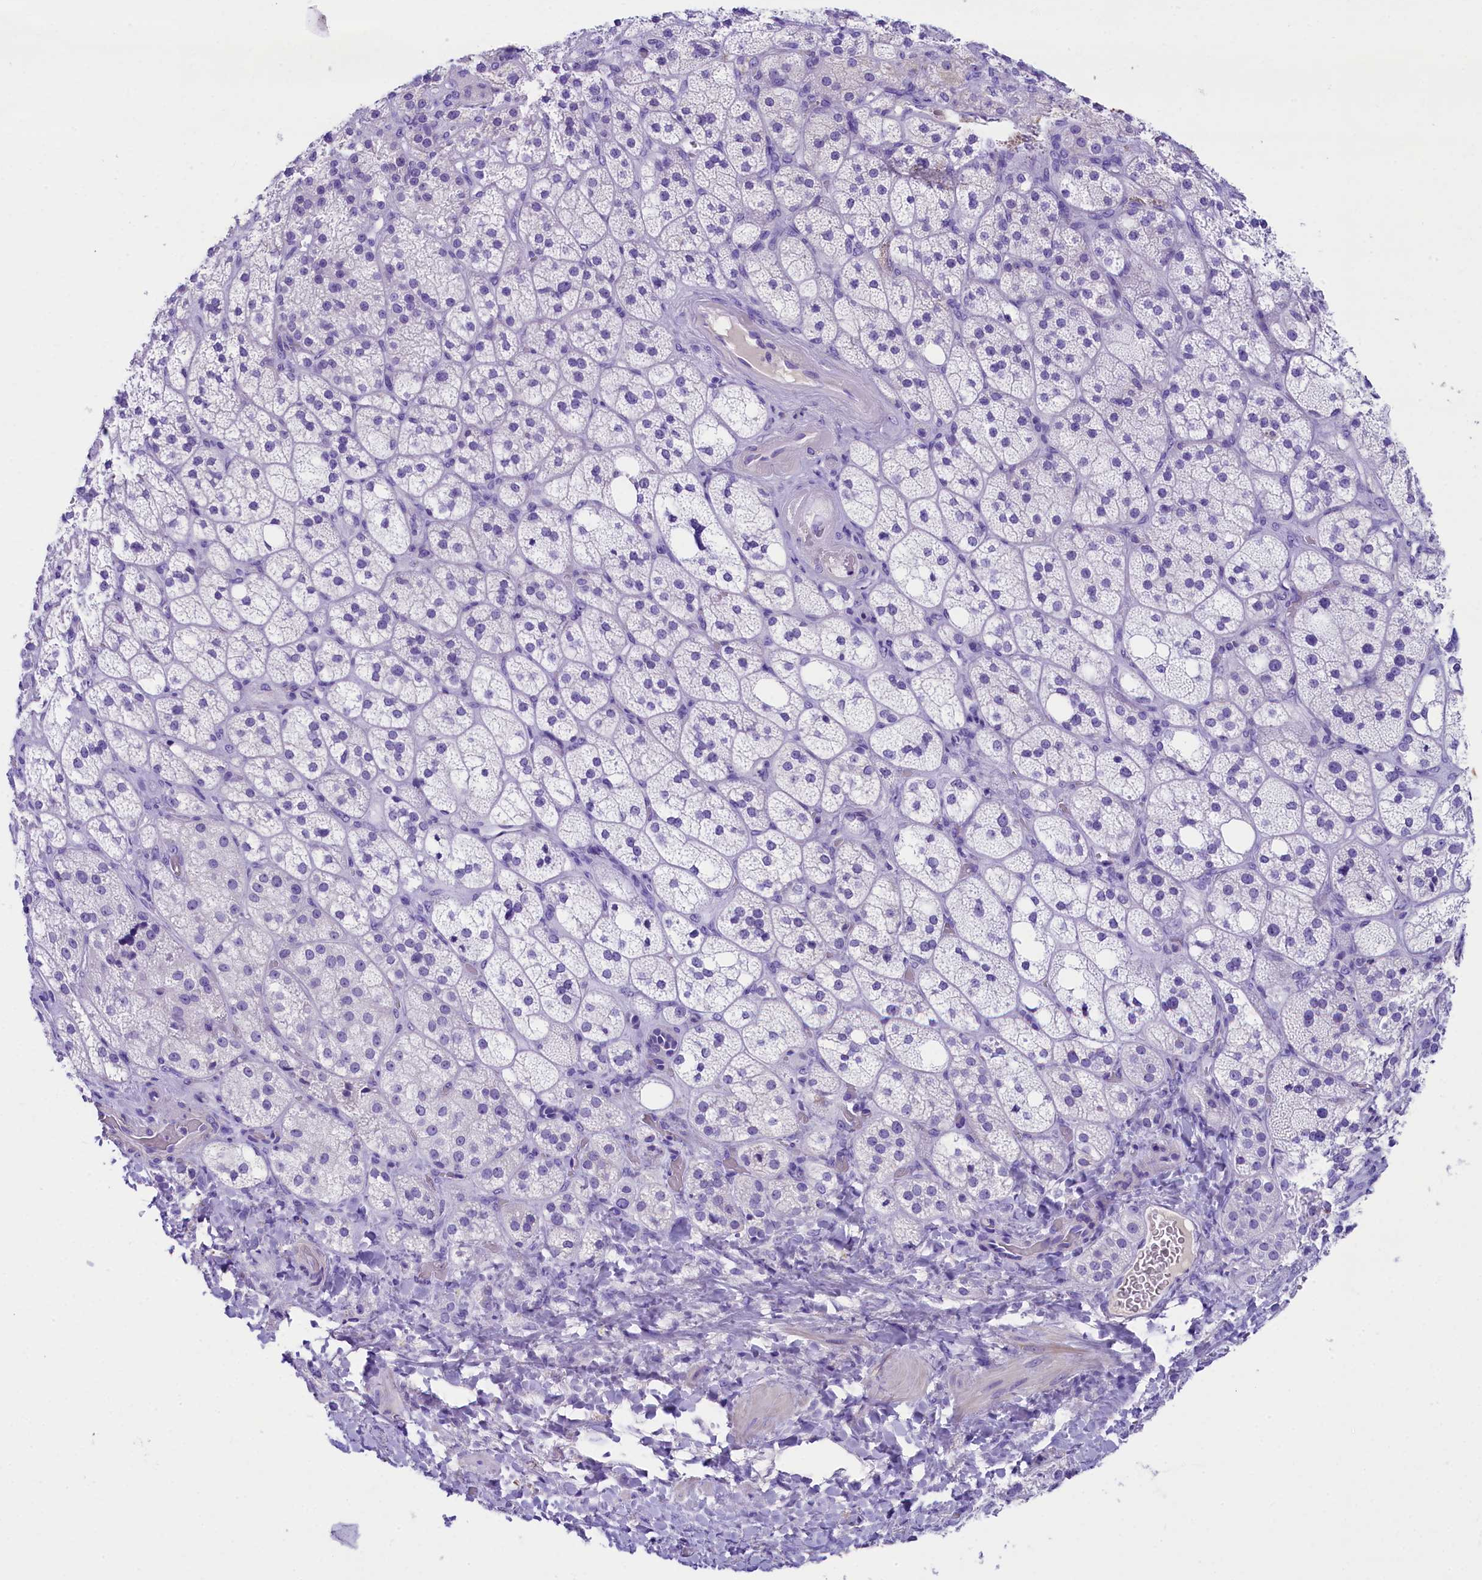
{"staining": {"intensity": "negative", "quantity": "none", "location": "none"}, "tissue": "adrenal gland", "cell_type": "Glandular cells", "image_type": "normal", "snomed": [{"axis": "morphology", "description": "Normal tissue, NOS"}, {"axis": "topography", "description": "Adrenal gland"}], "caption": "This is an IHC photomicrograph of normal human adrenal gland. There is no positivity in glandular cells.", "gene": "SKIDA1", "patient": {"sex": "male", "age": 61}}